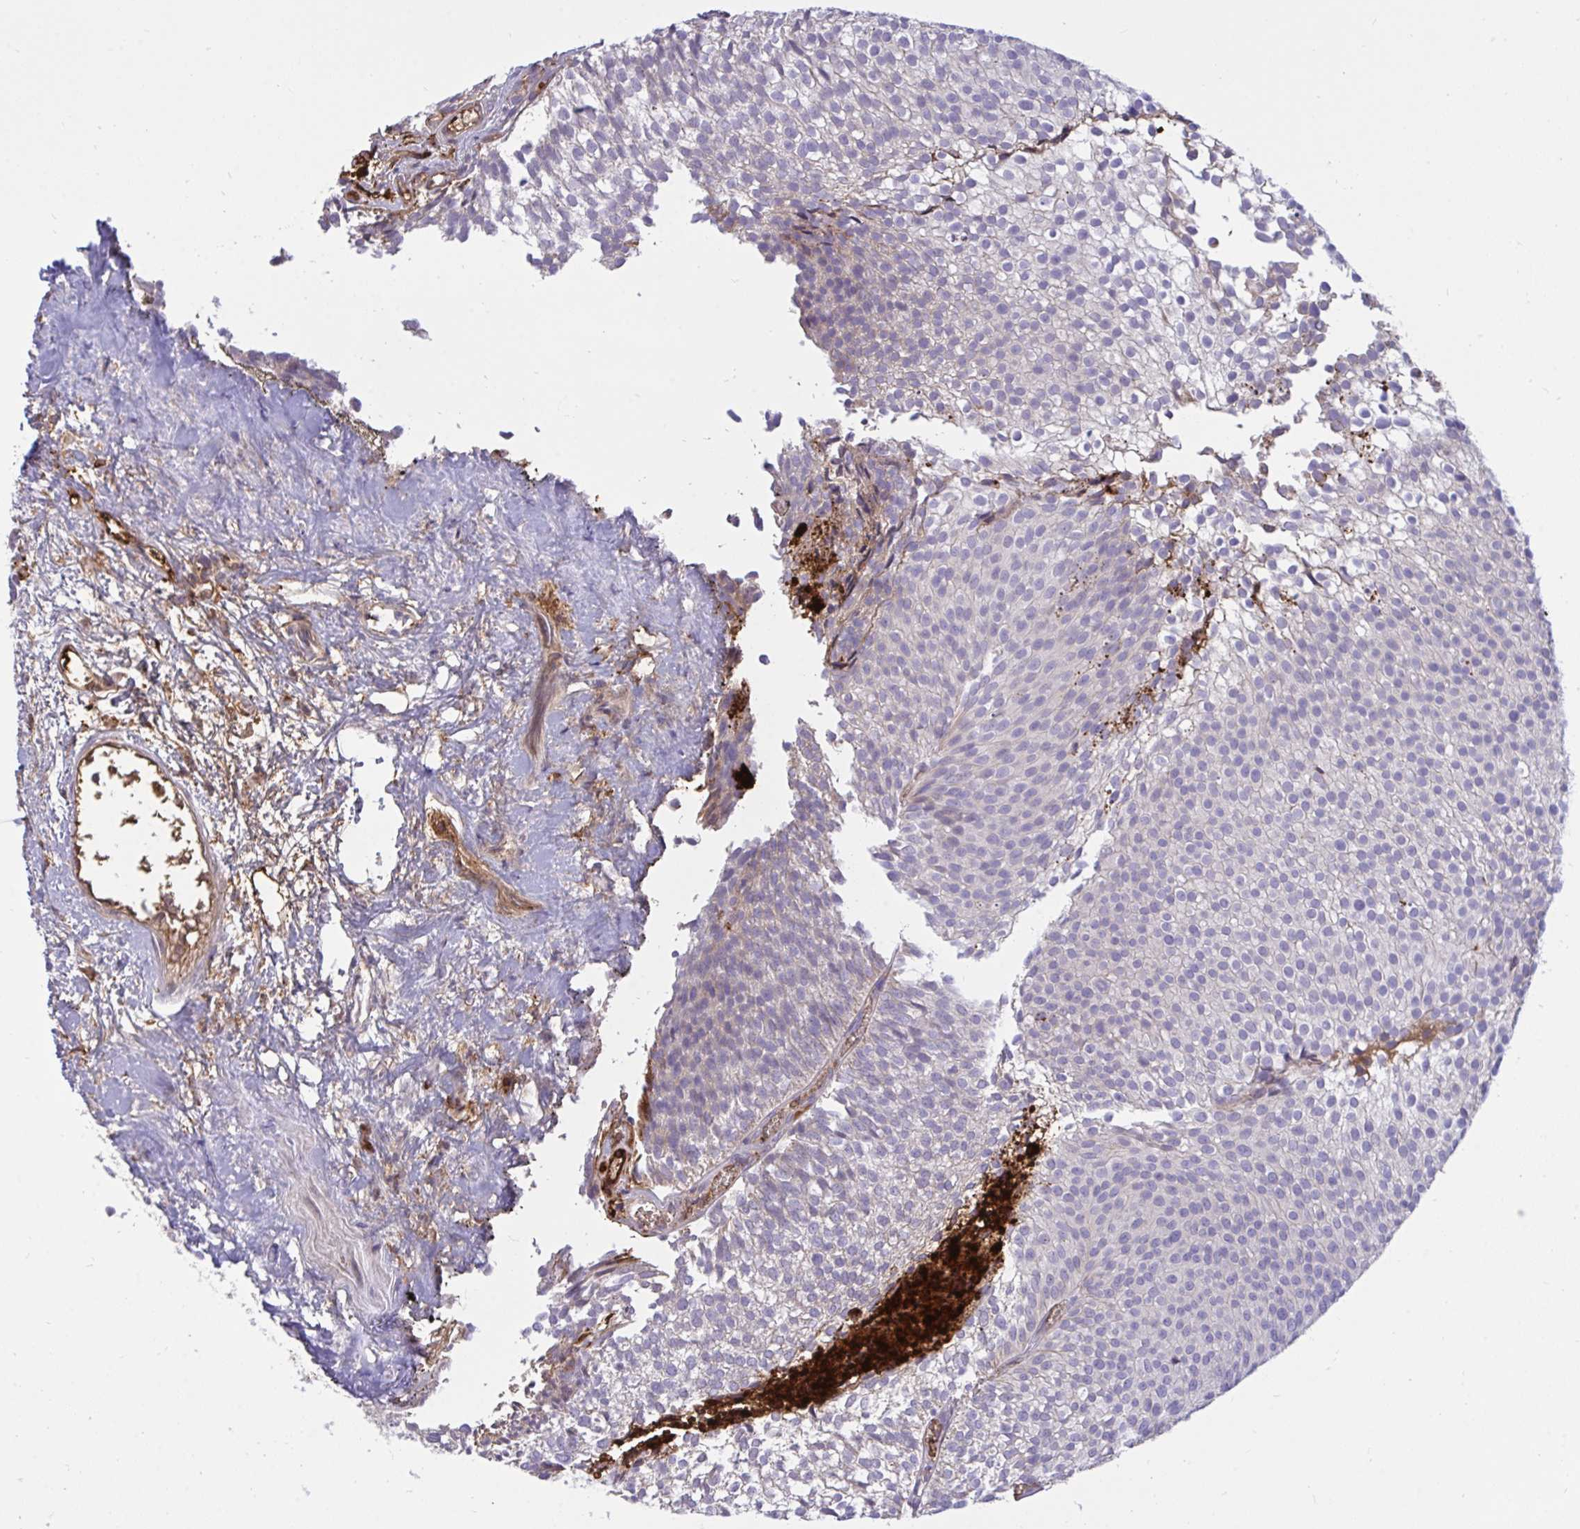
{"staining": {"intensity": "negative", "quantity": "none", "location": "none"}, "tissue": "urothelial cancer", "cell_type": "Tumor cells", "image_type": "cancer", "snomed": [{"axis": "morphology", "description": "Urothelial carcinoma, Low grade"}, {"axis": "topography", "description": "Urinary bladder"}], "caption": "DAB (3,3'-diaminobenzidine) immunohistochemical staining of urothelial cancer exhibits no significant positivity in tumor cells. (Stains: DAB (3,3'-diaminobenzidine) immunohistochemistry (IHC) with hematoxylin counter stain, Microscopy: brightfield microscopy at high magnification).", "gene": "F2", "patient": {"sex": "male", "age": 91}}